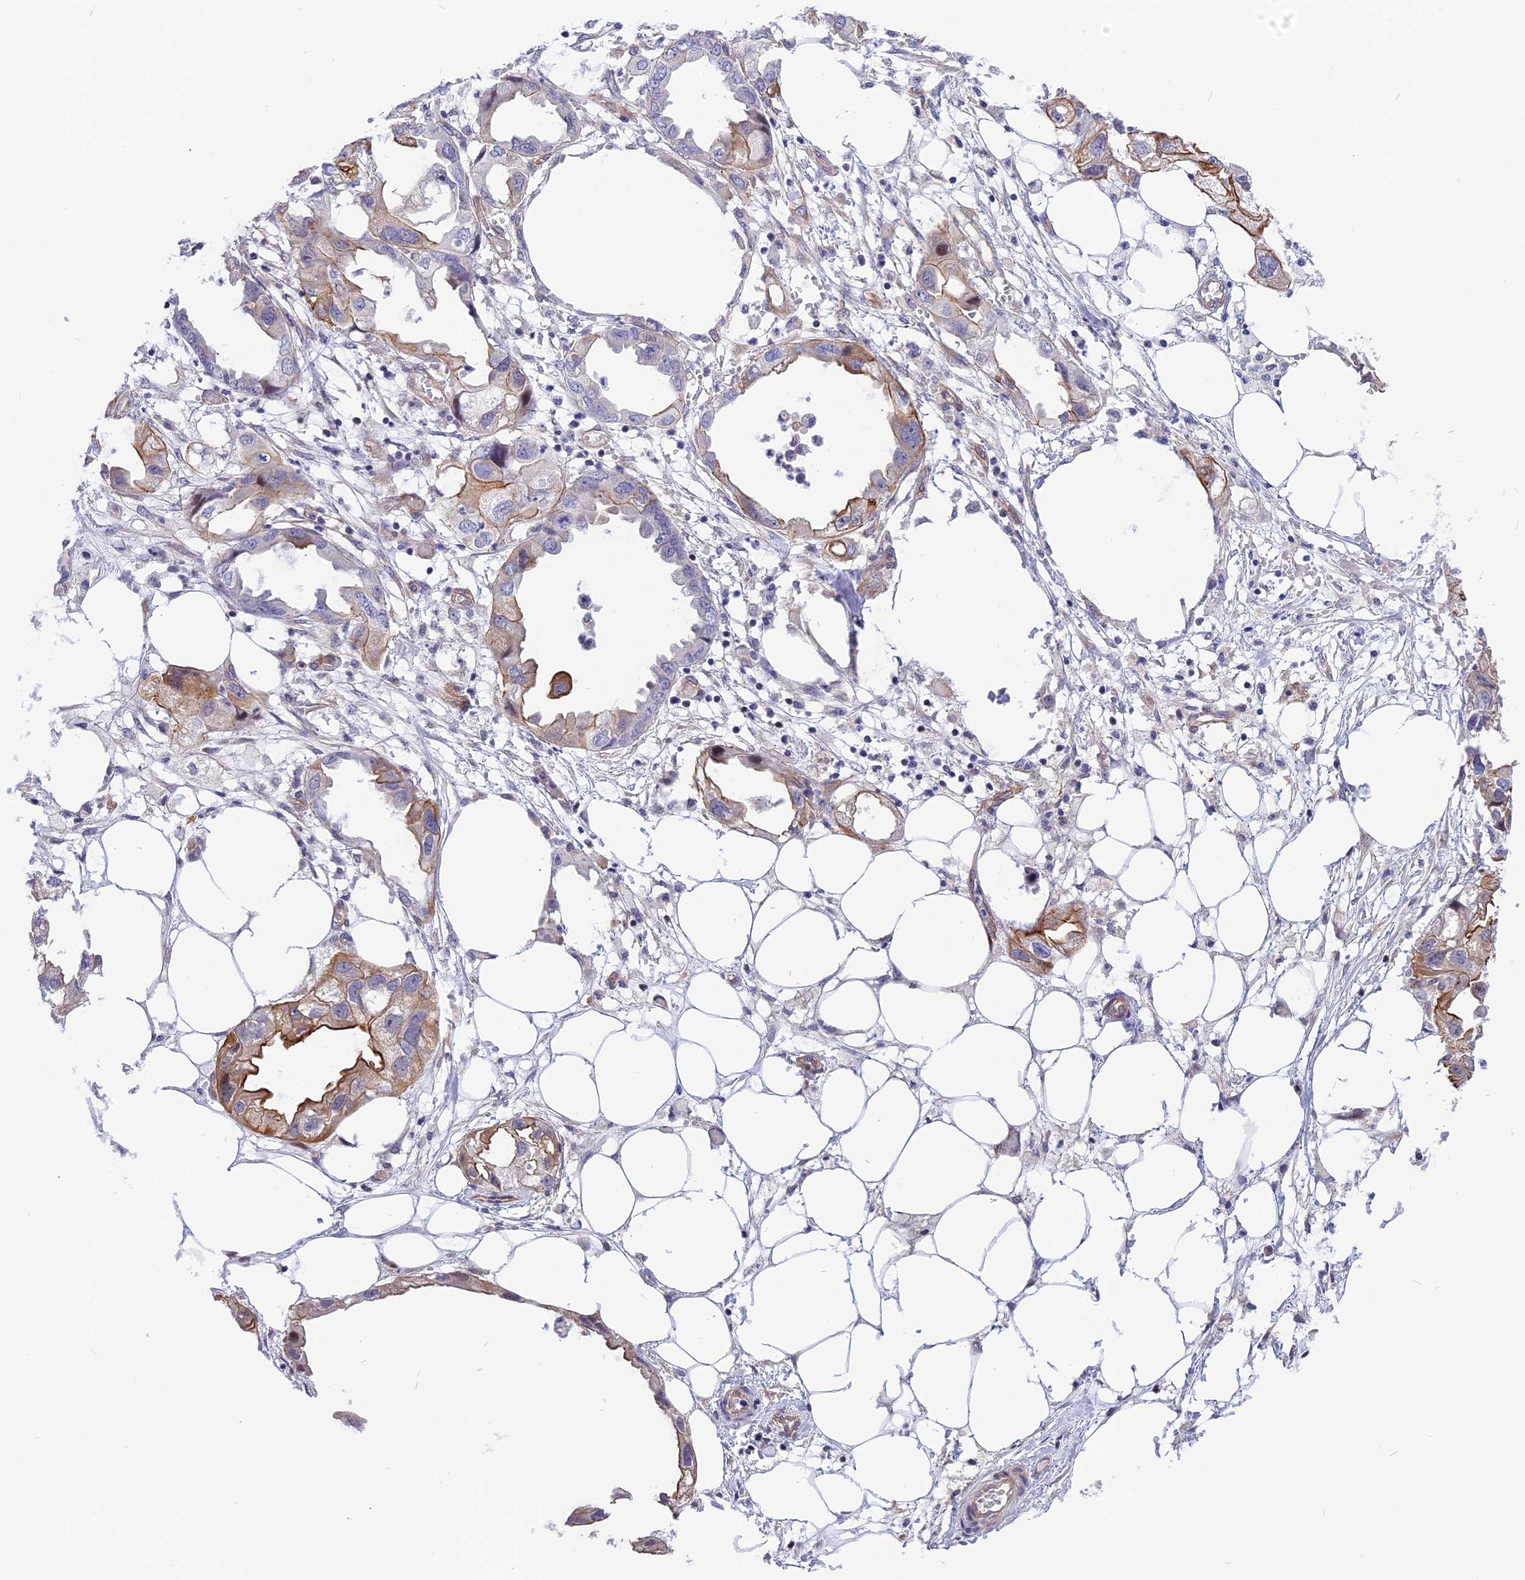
{"staining": {"intensity": "moderate", "quantity": "25%-75%", "location": "cytoplasmic/membranous"}, "tissue": "endometrial cancer", "cell_type": "Tumor cells", "image_type": "cancer", "snomed": [{"axis": "morphology", "description": "Adenocarcinoma, NOS"}, {"axis": "morphology", "description": "Adenocarcinoma, metastatic, NOS"}, {"axis": "topography", "description": "Adipose tissue"}, {"axis": "topography", "description": "Endometrium"}], "caption": "Human endometrial adenocarcinoma stained with a protein marker demonstrates moderate staining in tumor cells.", "gene": "R3HDM4", "patient": {"sex": "female", "age": 67}}